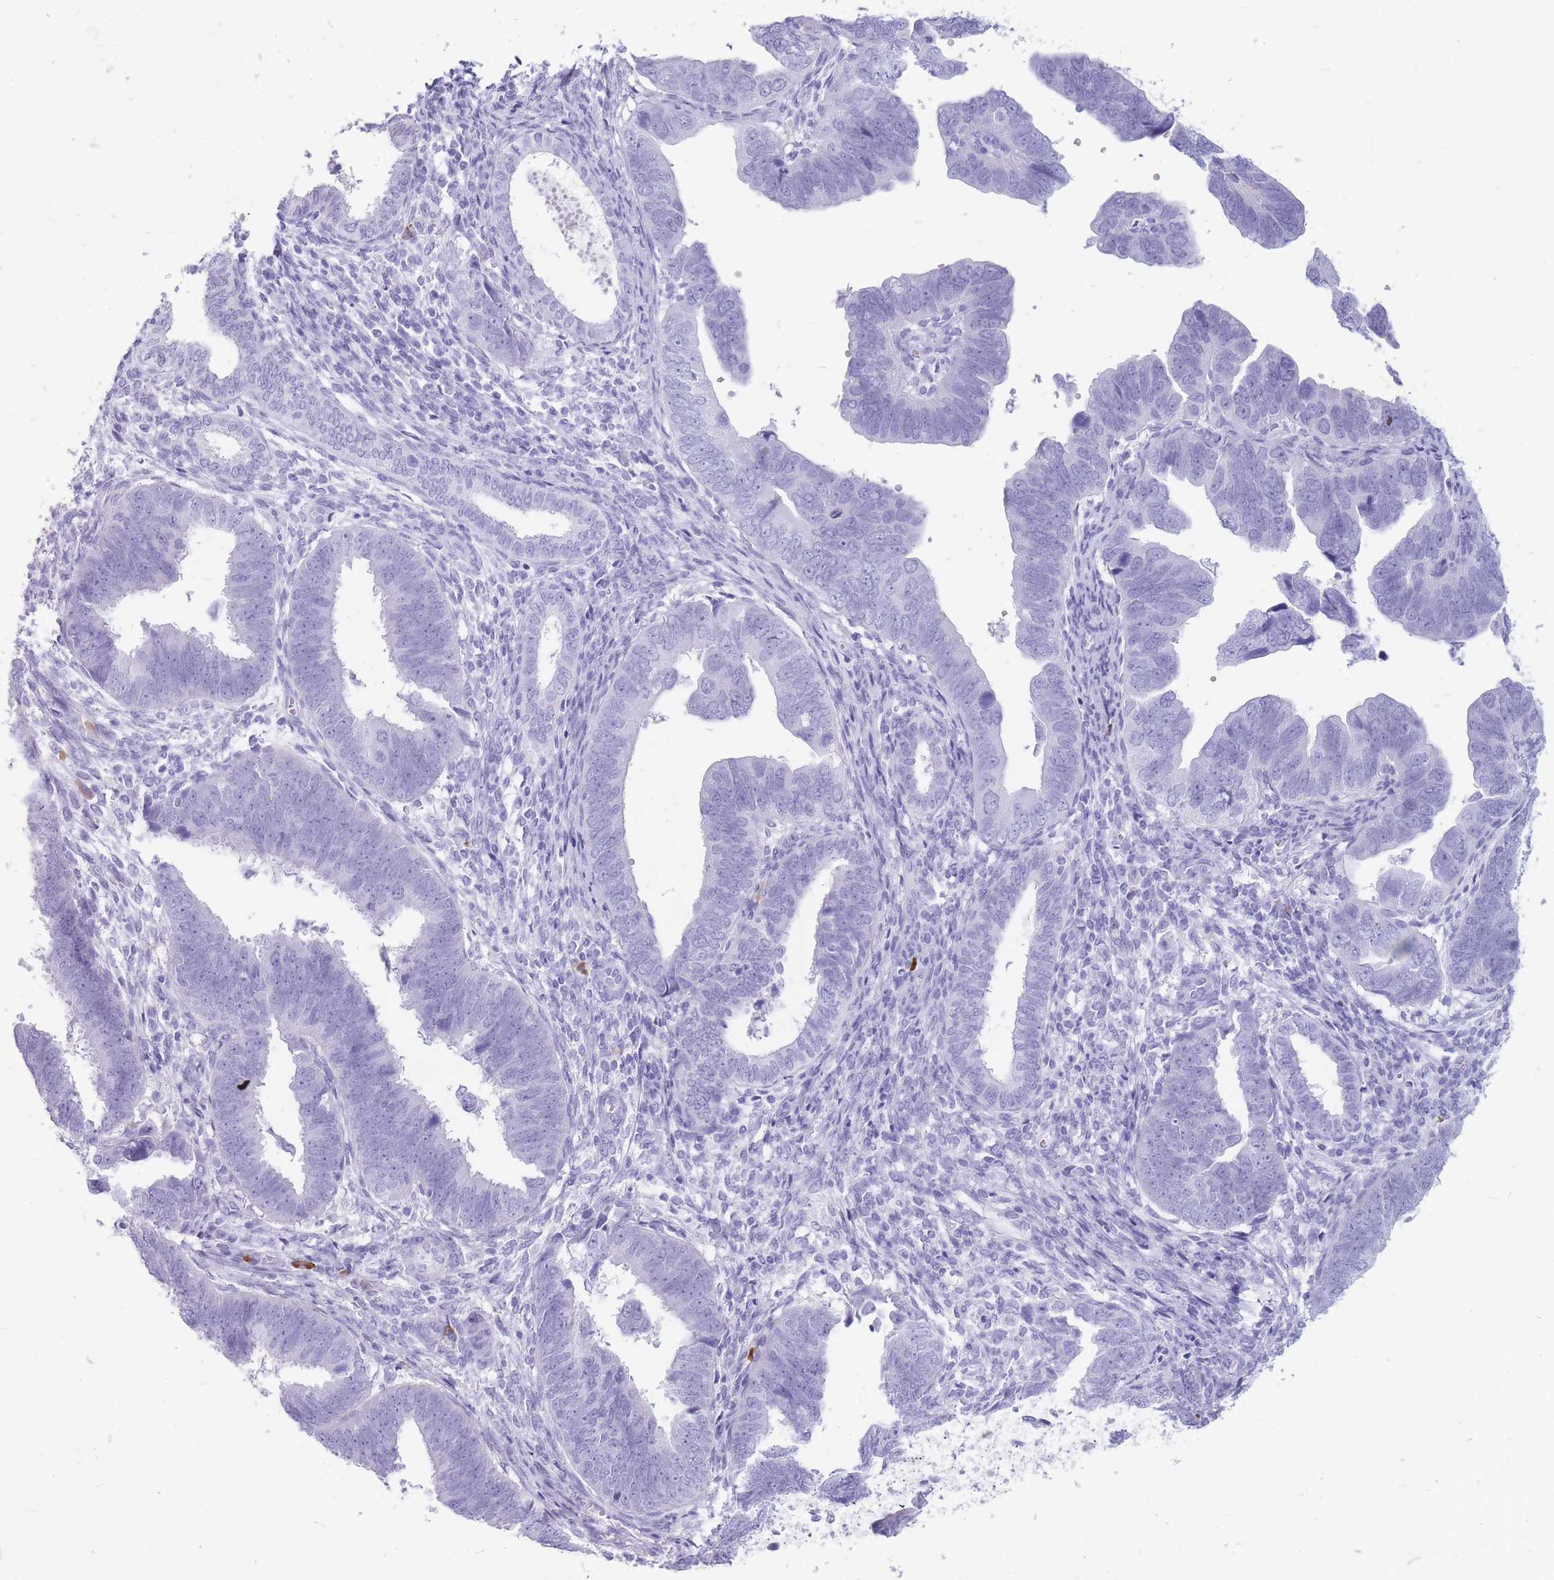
{"staining": {"intensity": "negative", "quantity": "none", "location": "none"}, "tissue": "endometrial cancer", "cell_type": "Tumor cells", "image_type": "cancer", "snomed": [{"axis": "morphology", "description": "Adenocarcinoma, NOS"}, {"axis": "topography", "description": "Endometrium"}], "caption": "This is an immunohistochemistry histopathology image of human endometrial cancer (adenocarcinoma). There is no expression in tumor cells.", "gene": "ZFP37", "patient": {"sex": "female", "age": 75}}